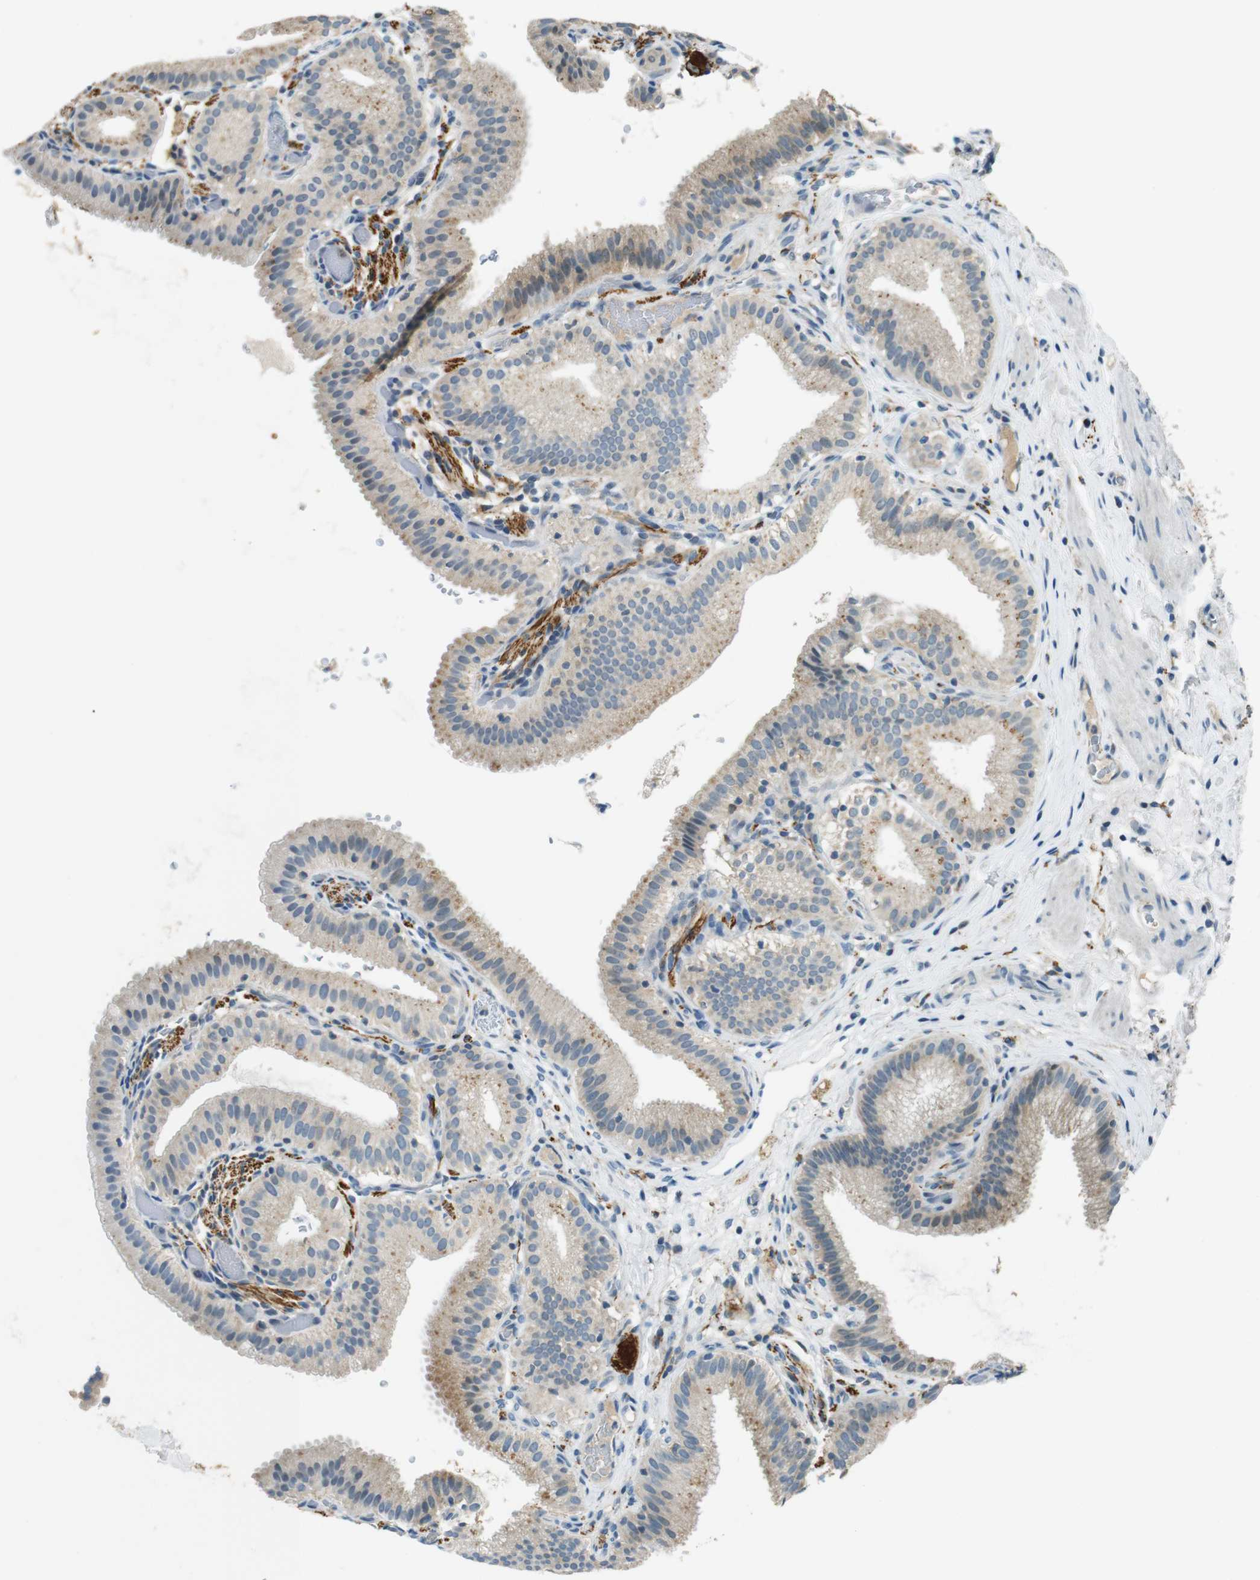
{"staining": {"intensity": "weak", "quantity": "25%-75%", "location": "cytoplasmic/membranous"}, "tissue": "gallbladder", "cell_type": "Glandular cells", "image_type": "normal", "snomed": [{"axis": "morphology", "description": "Normal tissue, NOS"}, {"axis": "topography", "description": "Gallbladder"}], "caption": "Glandular cells reveal weak cytoplasmic/membranous positivity in about 25%-75% of cells in benign gallbladder.", "gene": "MAGI2", "patient": {"sex": "male", "age": 54}}